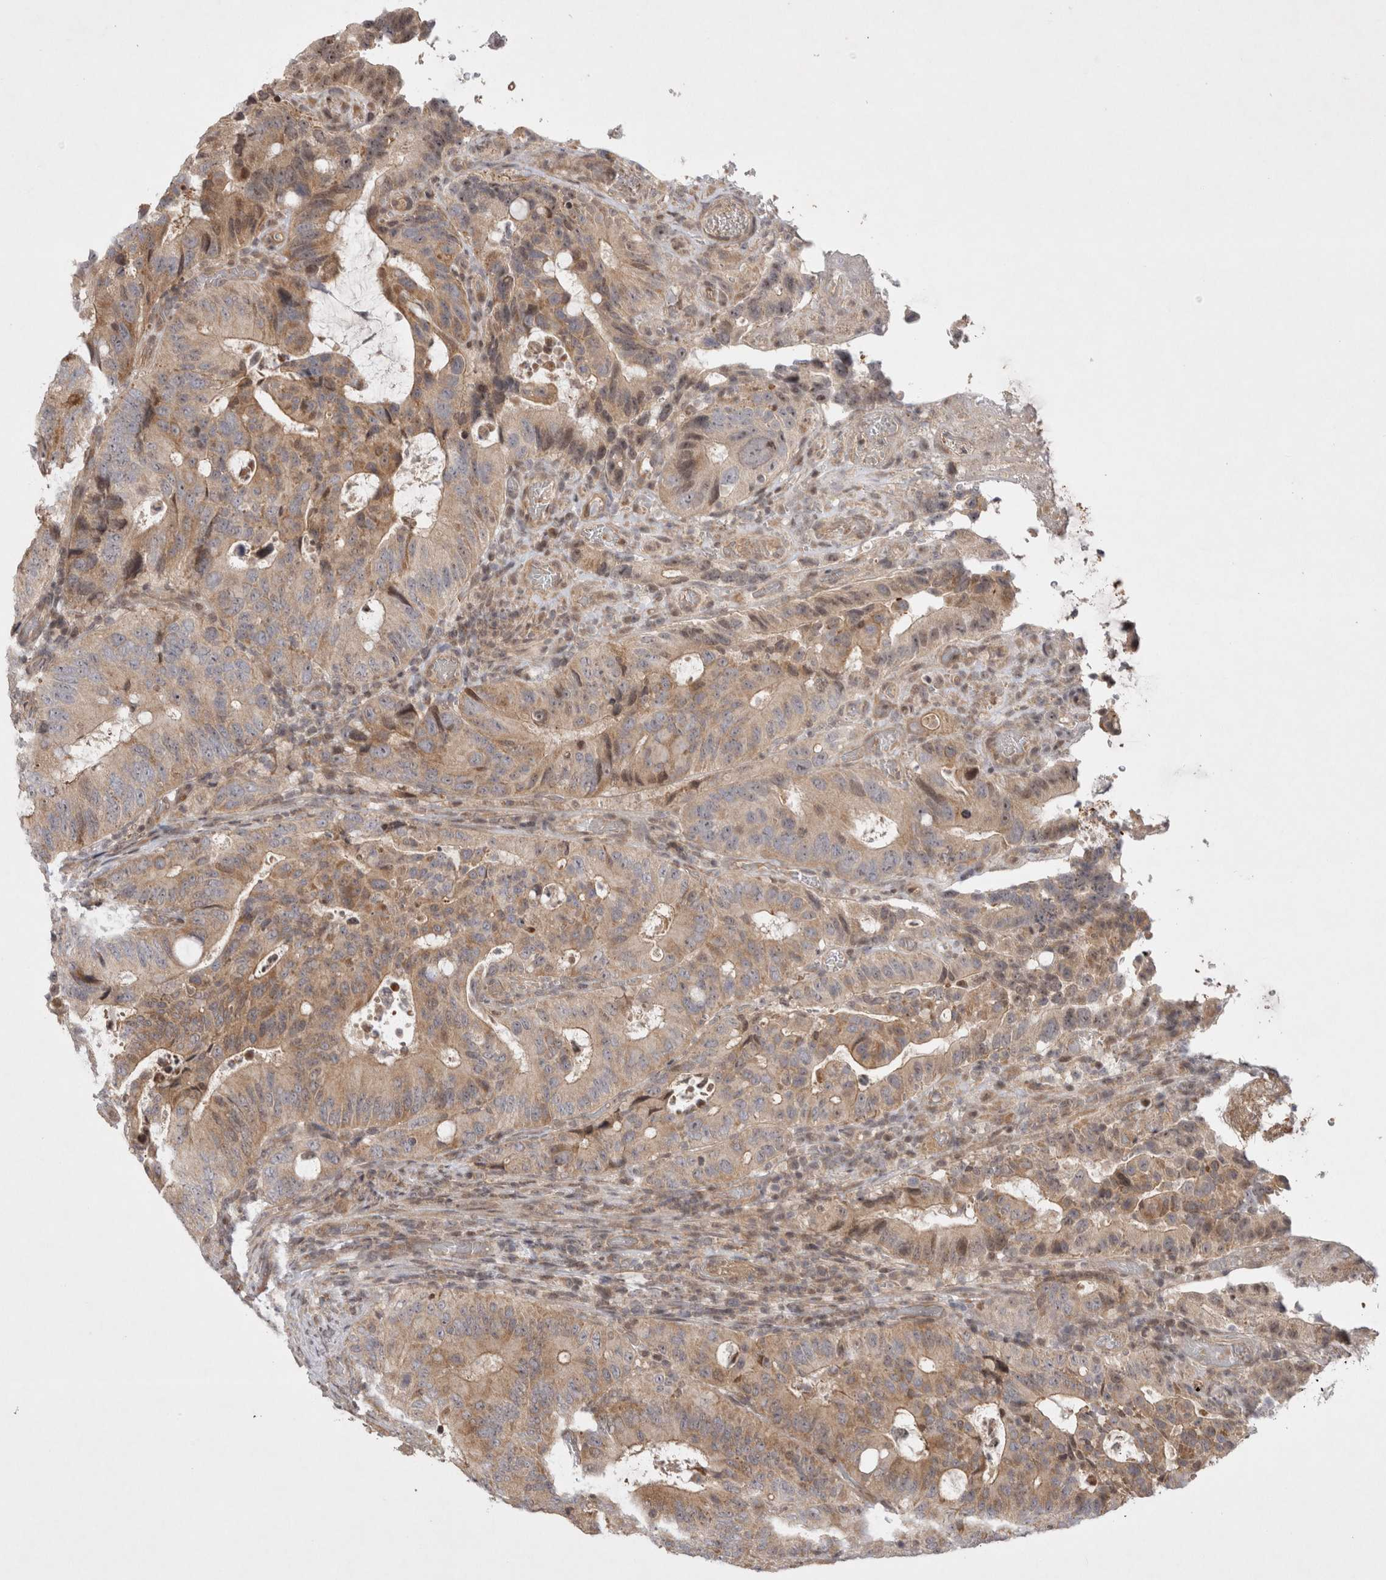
{"staining": {"intensity": "moderate", "quantity": ">75%", "location": "cytoplasmic/membranous"}, "tissue": "colorectal cancer", "cell_type": "Tumor cells", "image_type": "cancer", "snomed": [{"axis": "morphology", "description": "Adenocarcinoma, NOS"}, {"axis": "topography", "description": "Colon"}], "caption": "Immunohistochemical staining of human colorectal adenocarcinoma demonstrates medium levels of moderate cytoplasmic/membranous expression in approximately >75% of tumor cells.", "gene": "EIF2AK1", "patient": {"sex": "male", "age": 83}}